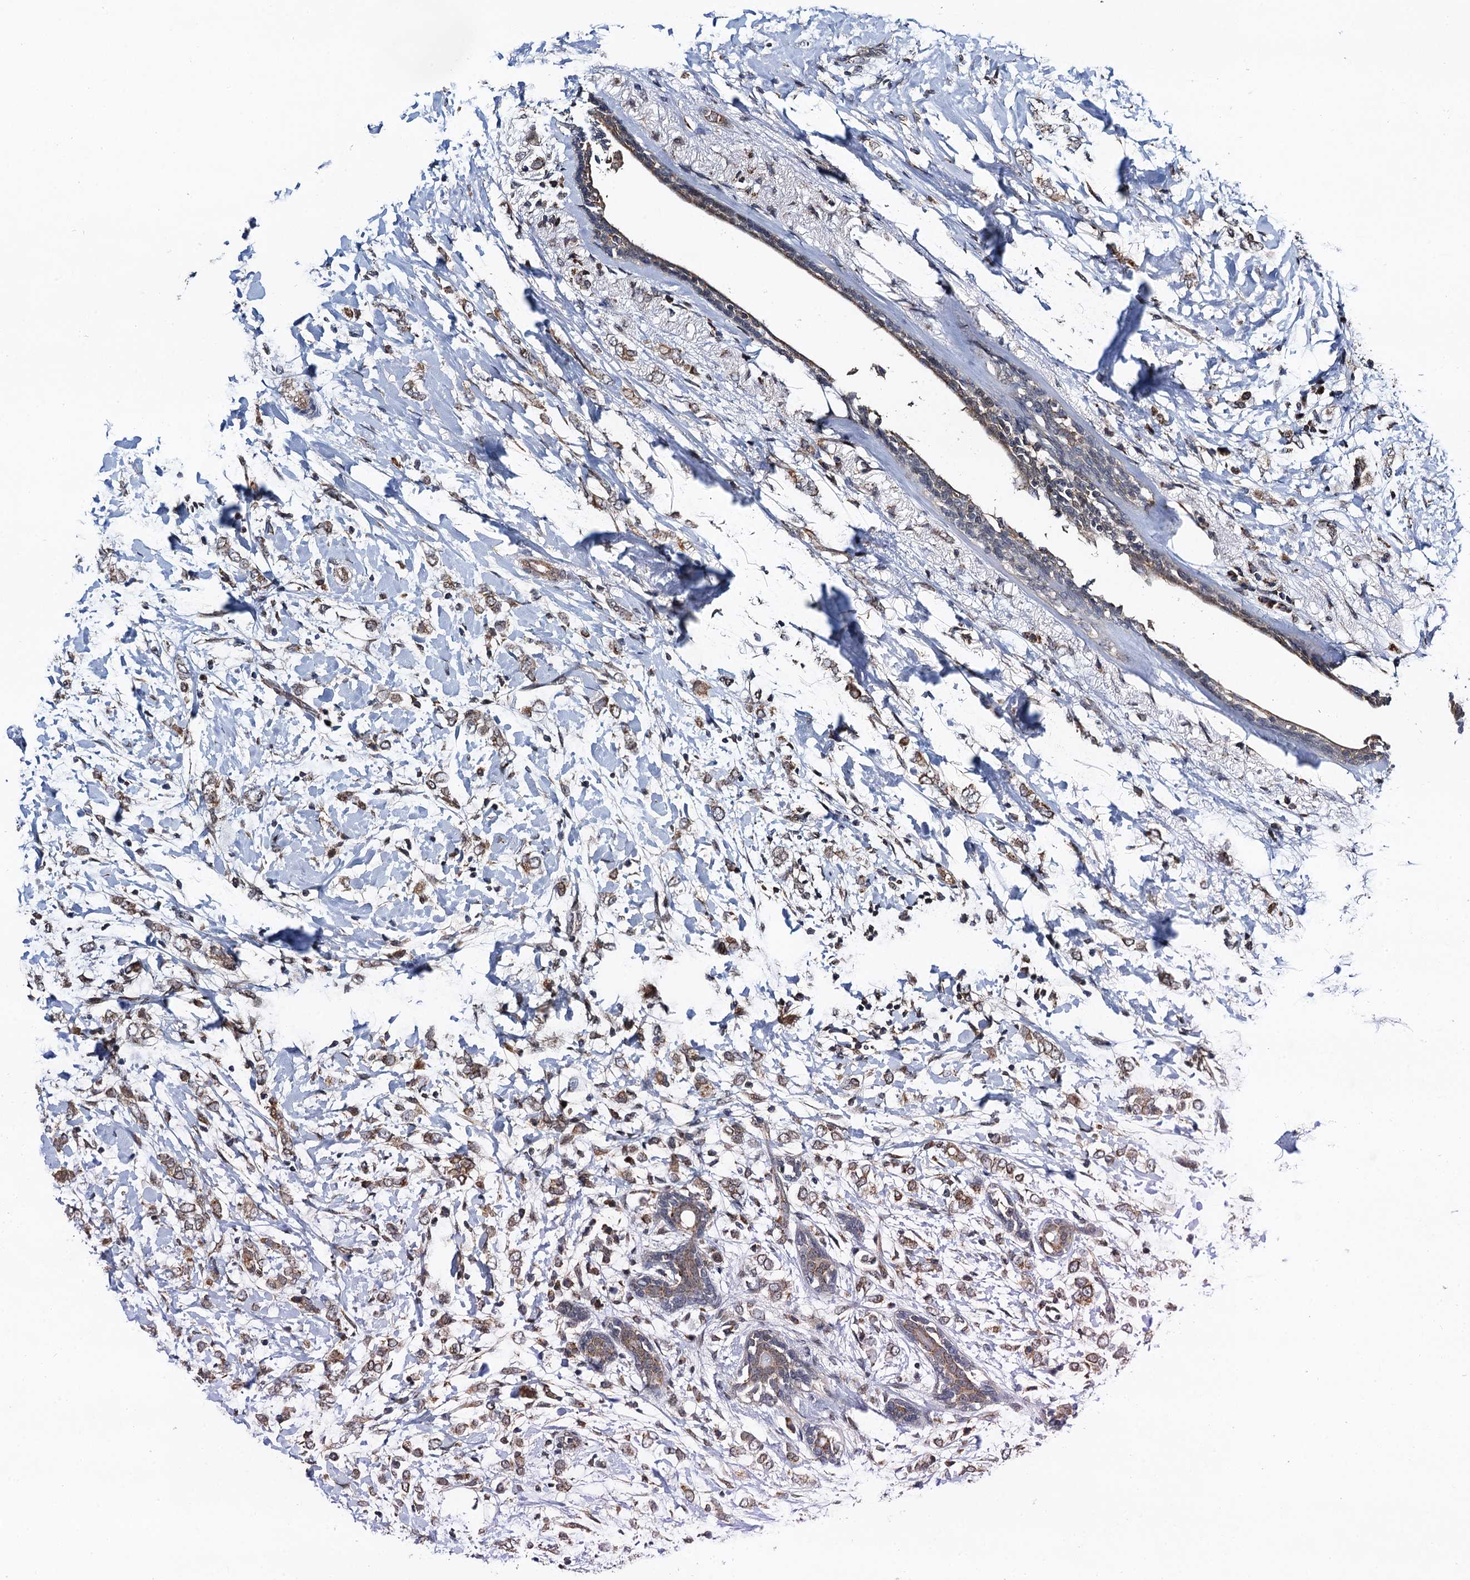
{"staining": {"intensity": "moderate", "quantity": ">75%", "location": "cytoplasmic/membranous"}, "tissue": "breast cancer", "cell_type": "Tumor cells", "image_type": "cancer", "snomed": [{"axis": "morphology", "description": "Normal tissue, NOS"}, {"axis": "morphology", "description": "Lobular carcinoma"}, {"axis": "topography", "description": "Breast"}], "caption": "High-power microscopy captured an immunohistochemistry (IHC) histopathology image of breast cancer, revealing moderate cytoplasmic/membranous staining in about >75% of tumor cells. (DAB IHC with brightfield microscopy, high magnification).", "gene": "CMPK2", "patient": {"sex": "female", "age": 47}}